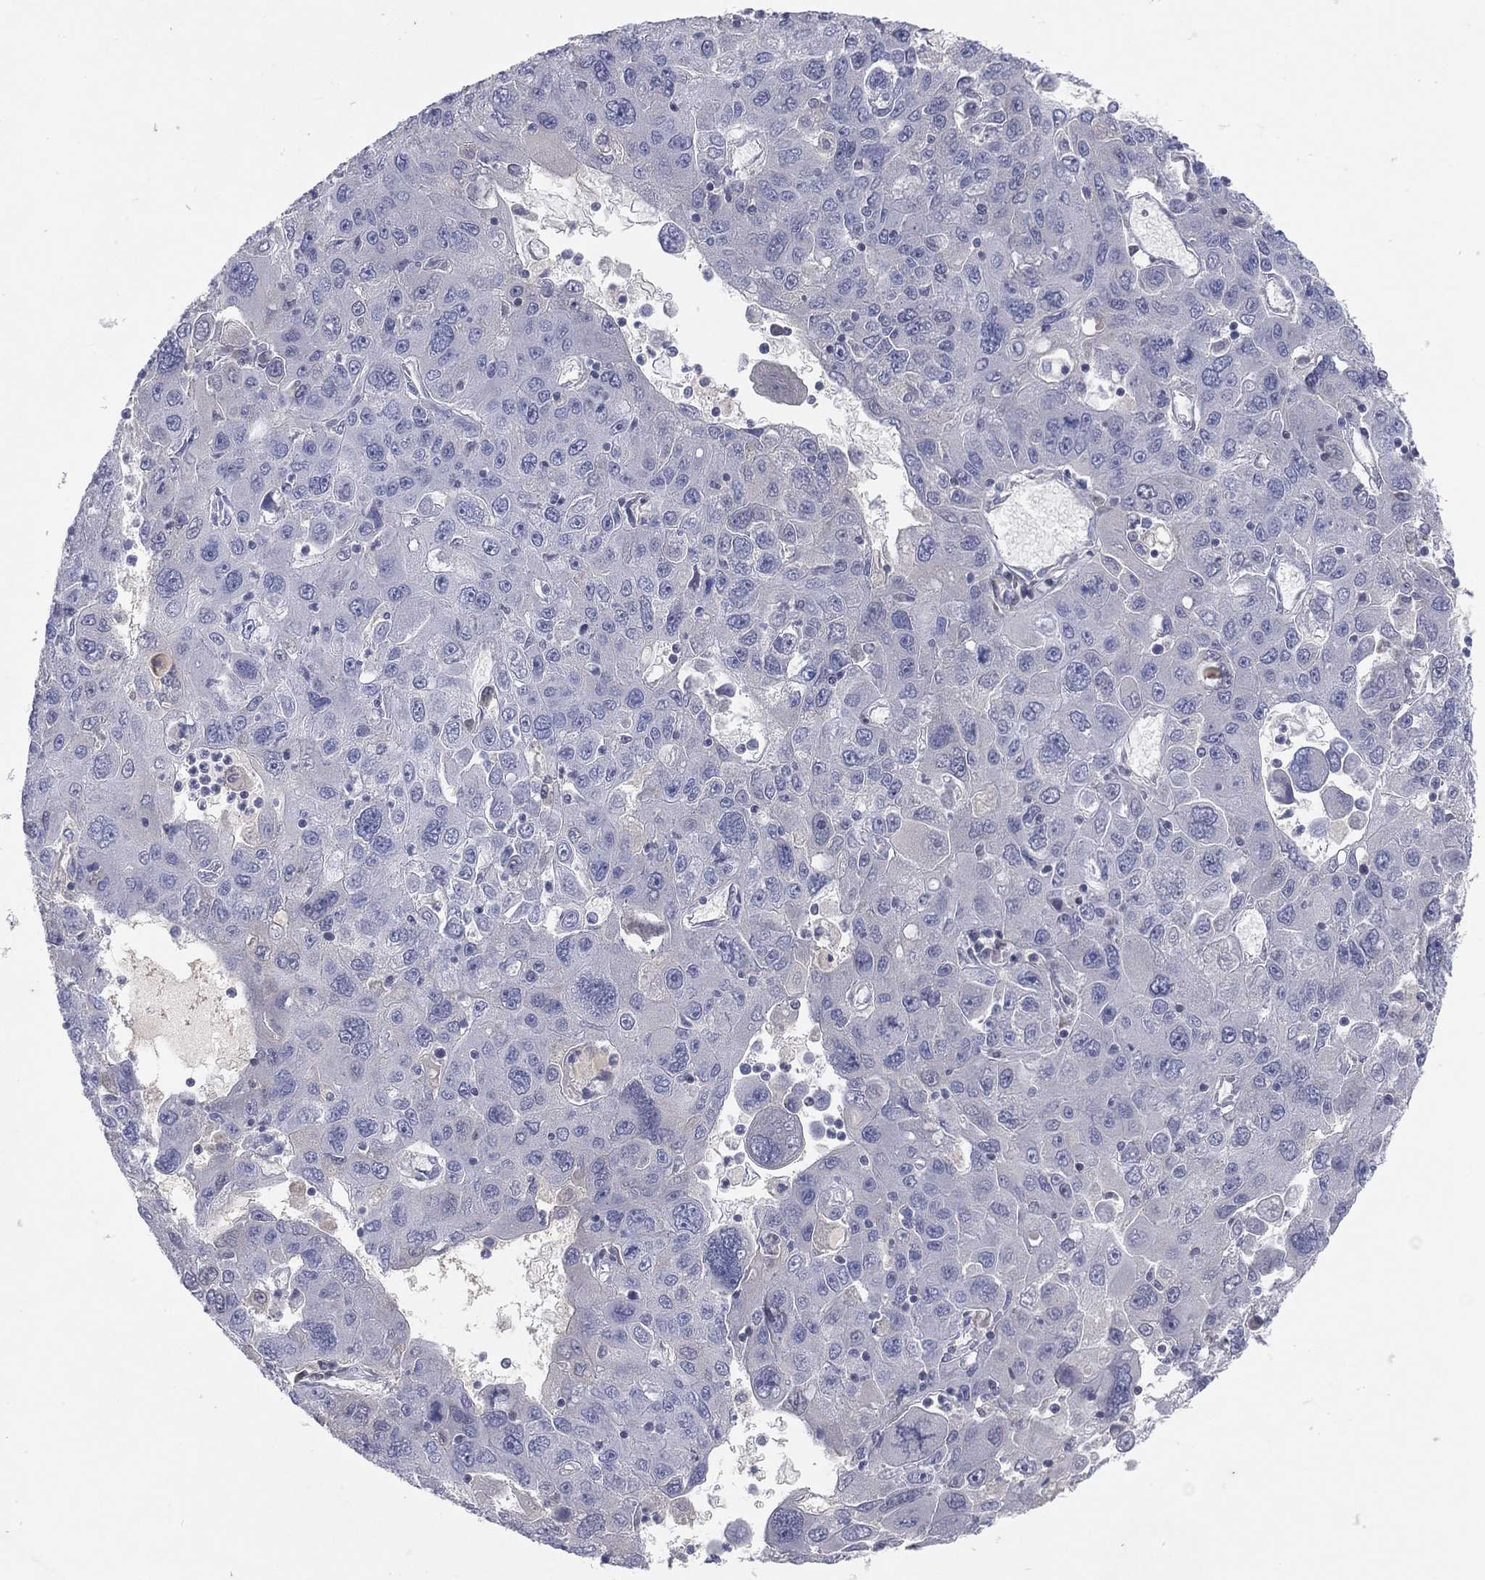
{"staining": {"intensity": "negative", "quantity": "none", "location": "none"}, "tissue": "stomach cancer", "cell_type": "Tumor cells", "image_type": "cancer", "snomed": [{"axis": "morphology", "description": "Adenocarcinoma, NOS"}, {"axis": "topography", "description": "Stomach"}], "caption": "Tumor cells are negative for brown protein staining in stomach cancer.", "gene": "CPT1B", "patient": {"sex": "male", "age": 56}}